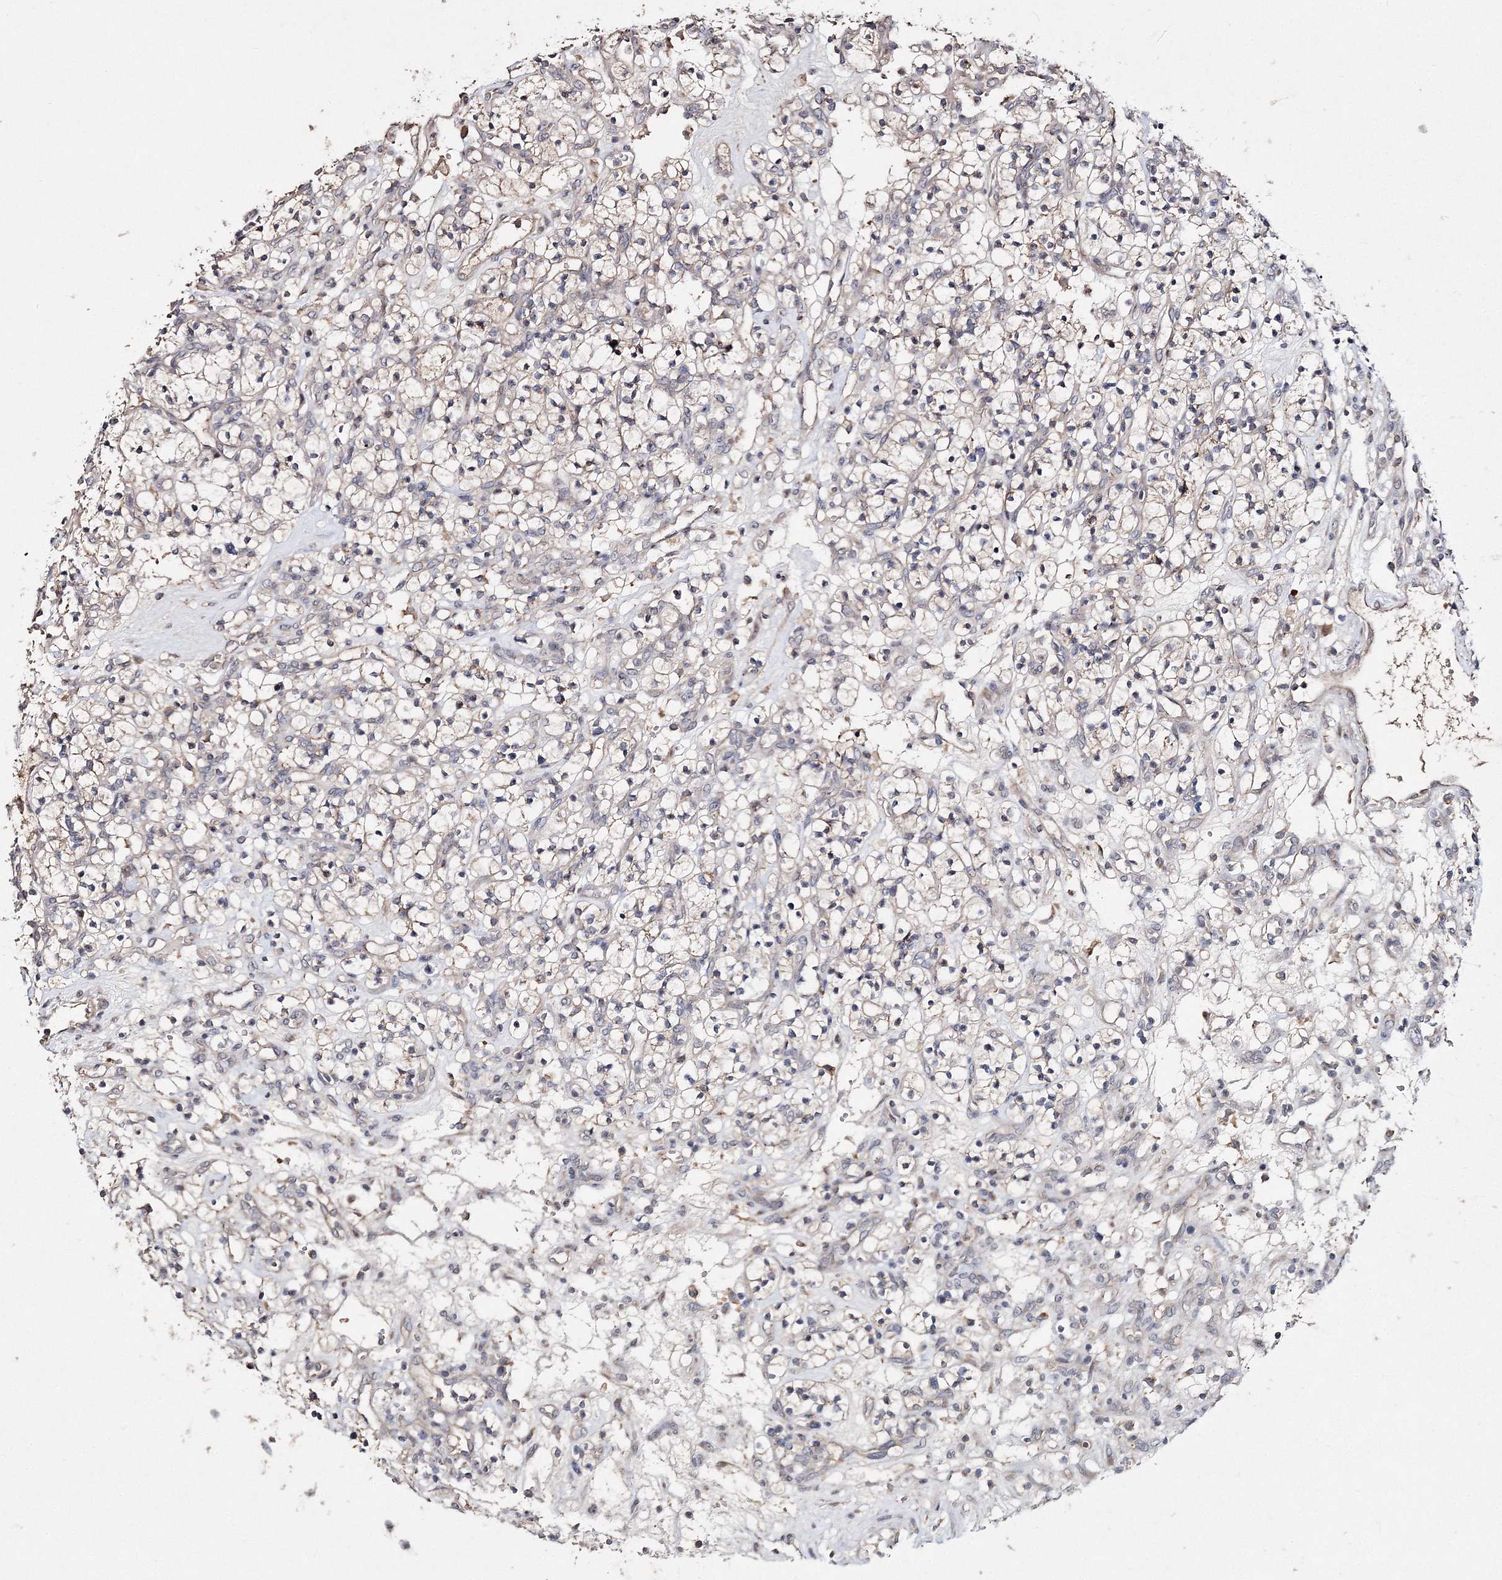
{"staining": {"intensity": "negative", "quantity": "none", "location": "none"}, "tissue": "renal cancer", "cell_type": "Tumor cells", "image_type": "cancer", "snomed": [{"axis": "morphology", "description": "Adenocarcinoma, NOS"}, {"axis": "topography", "description": "Kidney"}], "caption": "High magnification brightfield microscopy of renal cancer (adenocarcinoma) stained with DAB (3,3'-diaminobenzidine) (brown) and counterstained with hematoxylin (blue): tumor cells show no significant staining.", "gene": "GJB5", "patient": {"sex": "female", "age": 57}}